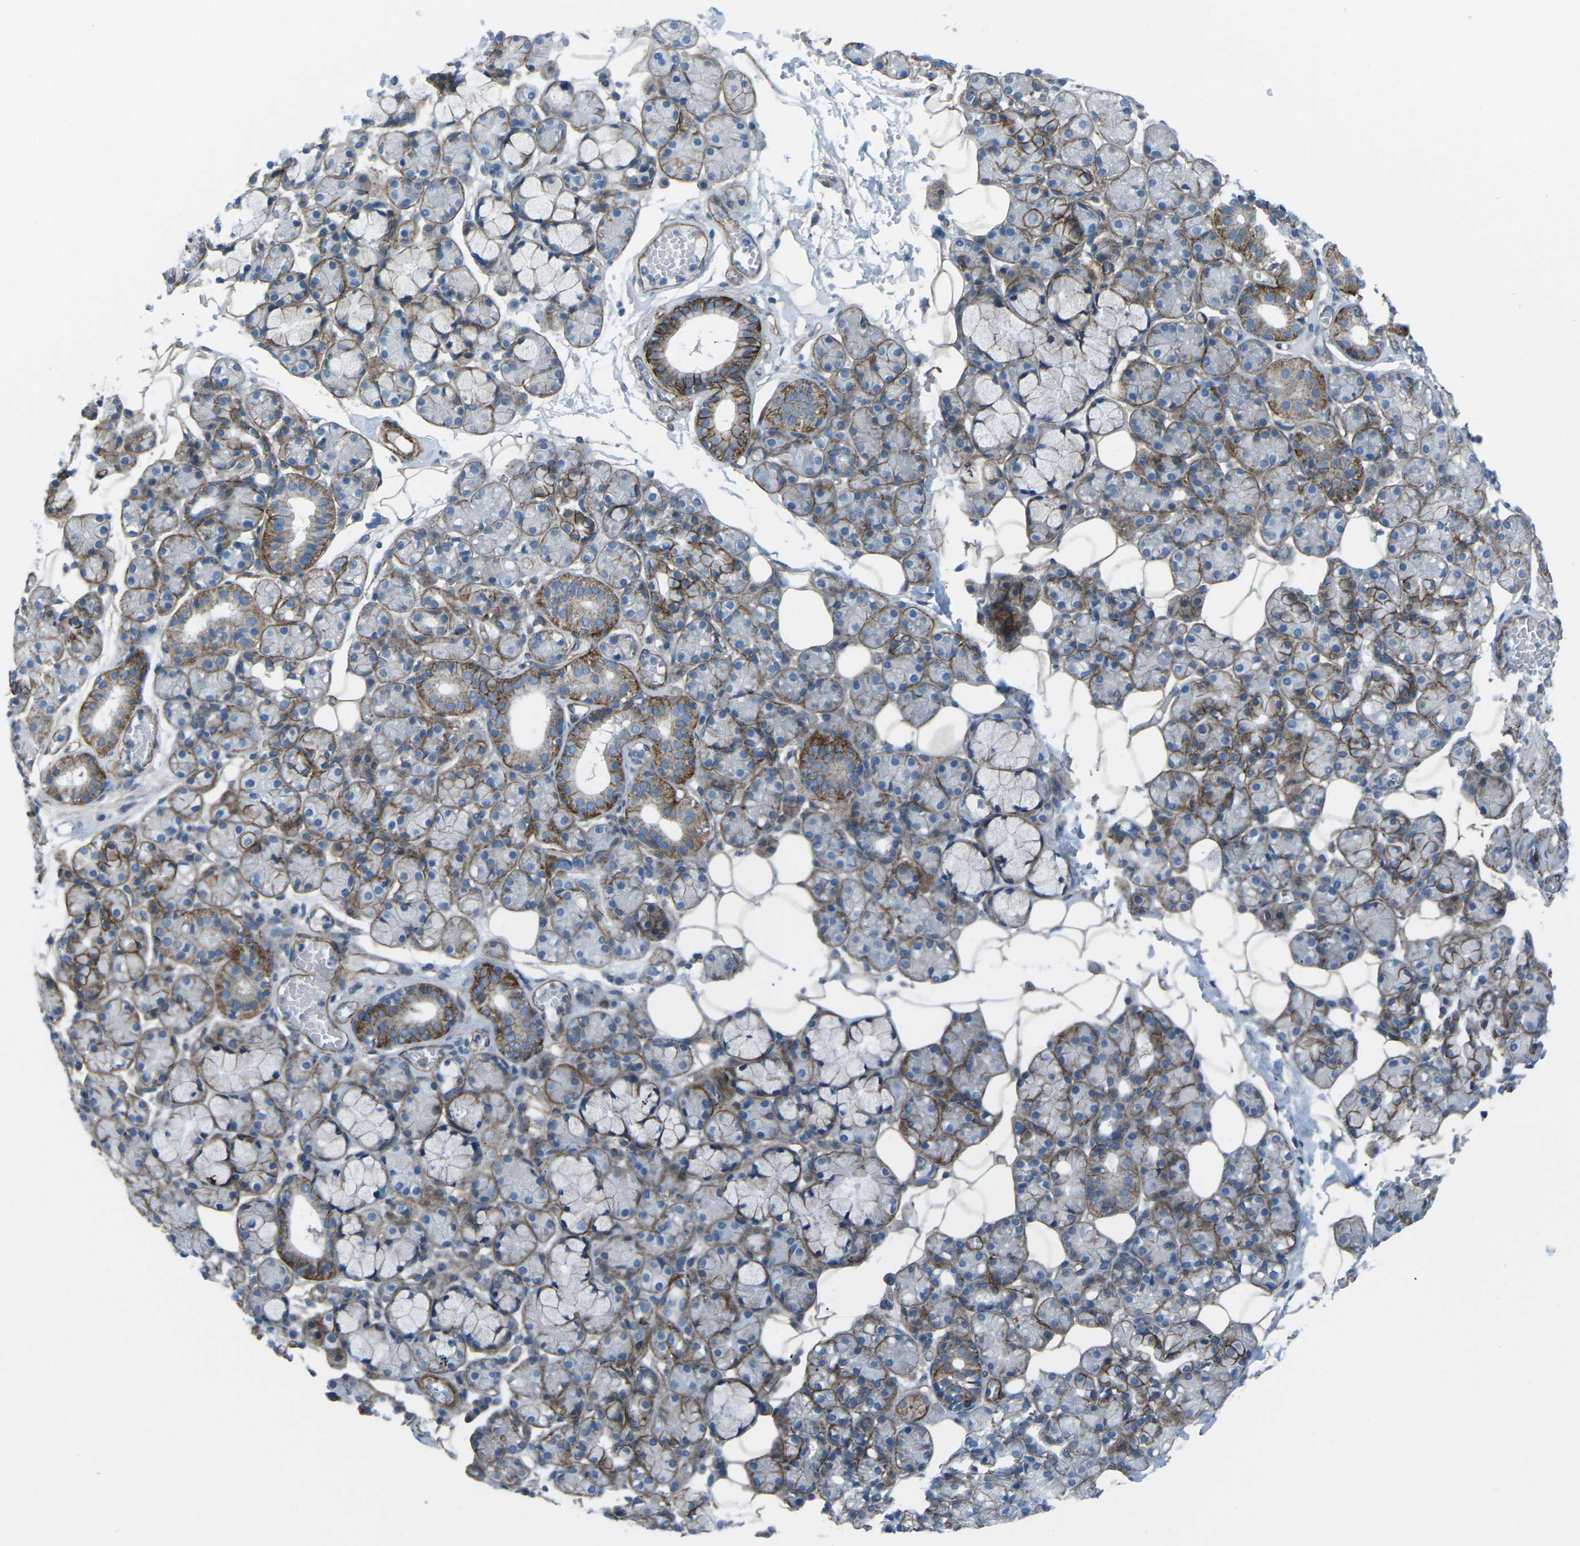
{"staining": {"intensity": "moderate", "quantity": "25%-75%", "location": "cytoplasmic/membranous"}, "tissue": "salivary gland", "cell_type": "Glandular cells", "image_type": "normal", "snomed": [{"axis": "morphology", "description": "Normal tissue, NOS"}, {"axis": "topography", "description": "Salivary gland"}], "caption": "A histopathology image of salivary gland stained for a protein reveals moderate cytoplasmic/membranous brown staining in glandular cells. (IHC, brightfield microscopy, high magnification).", "gene": "UTRN", "patient": {"sex": "male", "age": 63}}